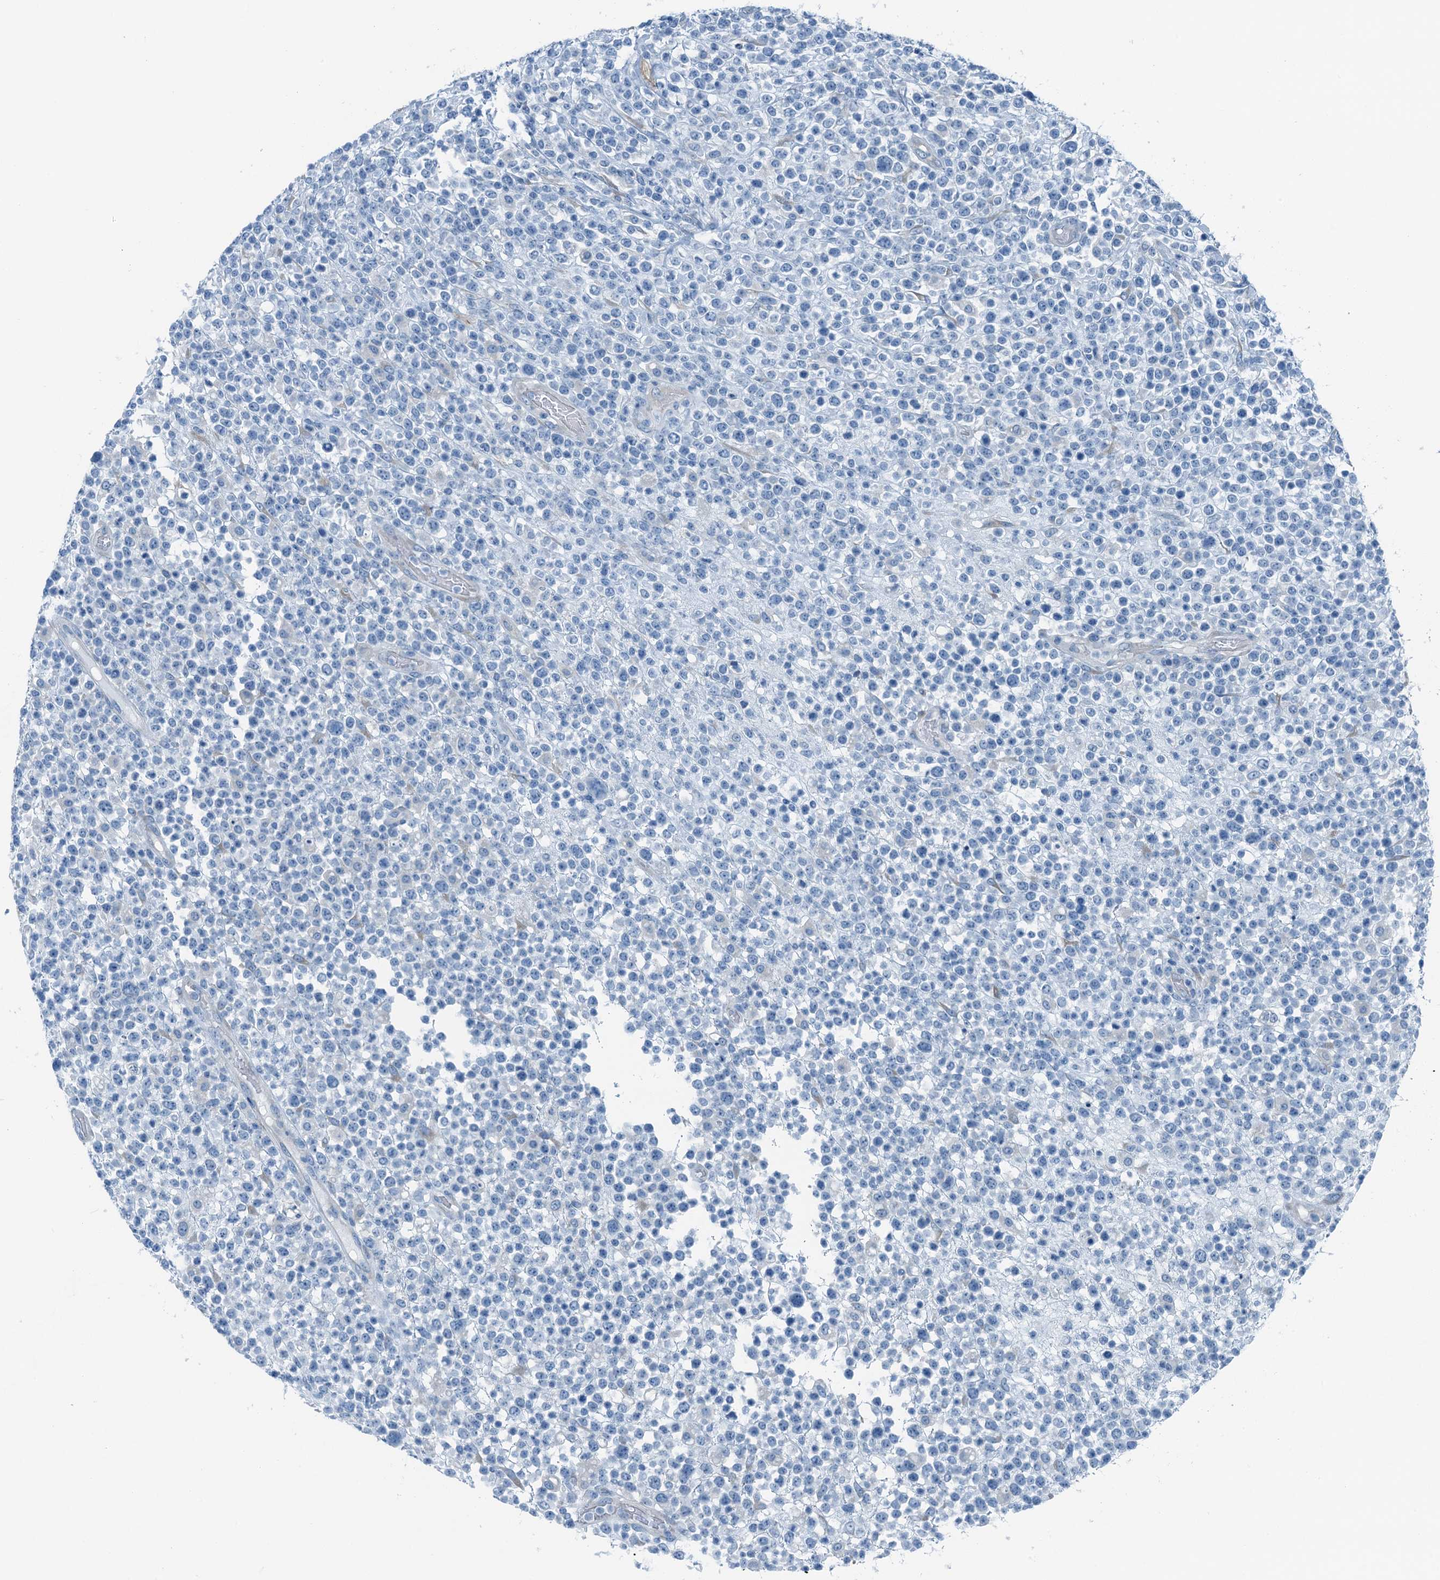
{"staining": {"intensity": "negative", "quantity": "none", "location": "none"}, "tissue": "lymphoma", "cell_type": "Tumor cells", "image_type": "cancer", "snomed": [{"axis": "morphology", "description": "Malignant lymphoma, non-Hodgkin's type, High grade"}, {"axis": "topography", "description": "Colon"}], "caption": "Immunohistochemistry (IHC) of lymphoma reveals no staining in tumor cells.", "gene": "TMOD2", "patient": {"sex": "female", "age": 53}}